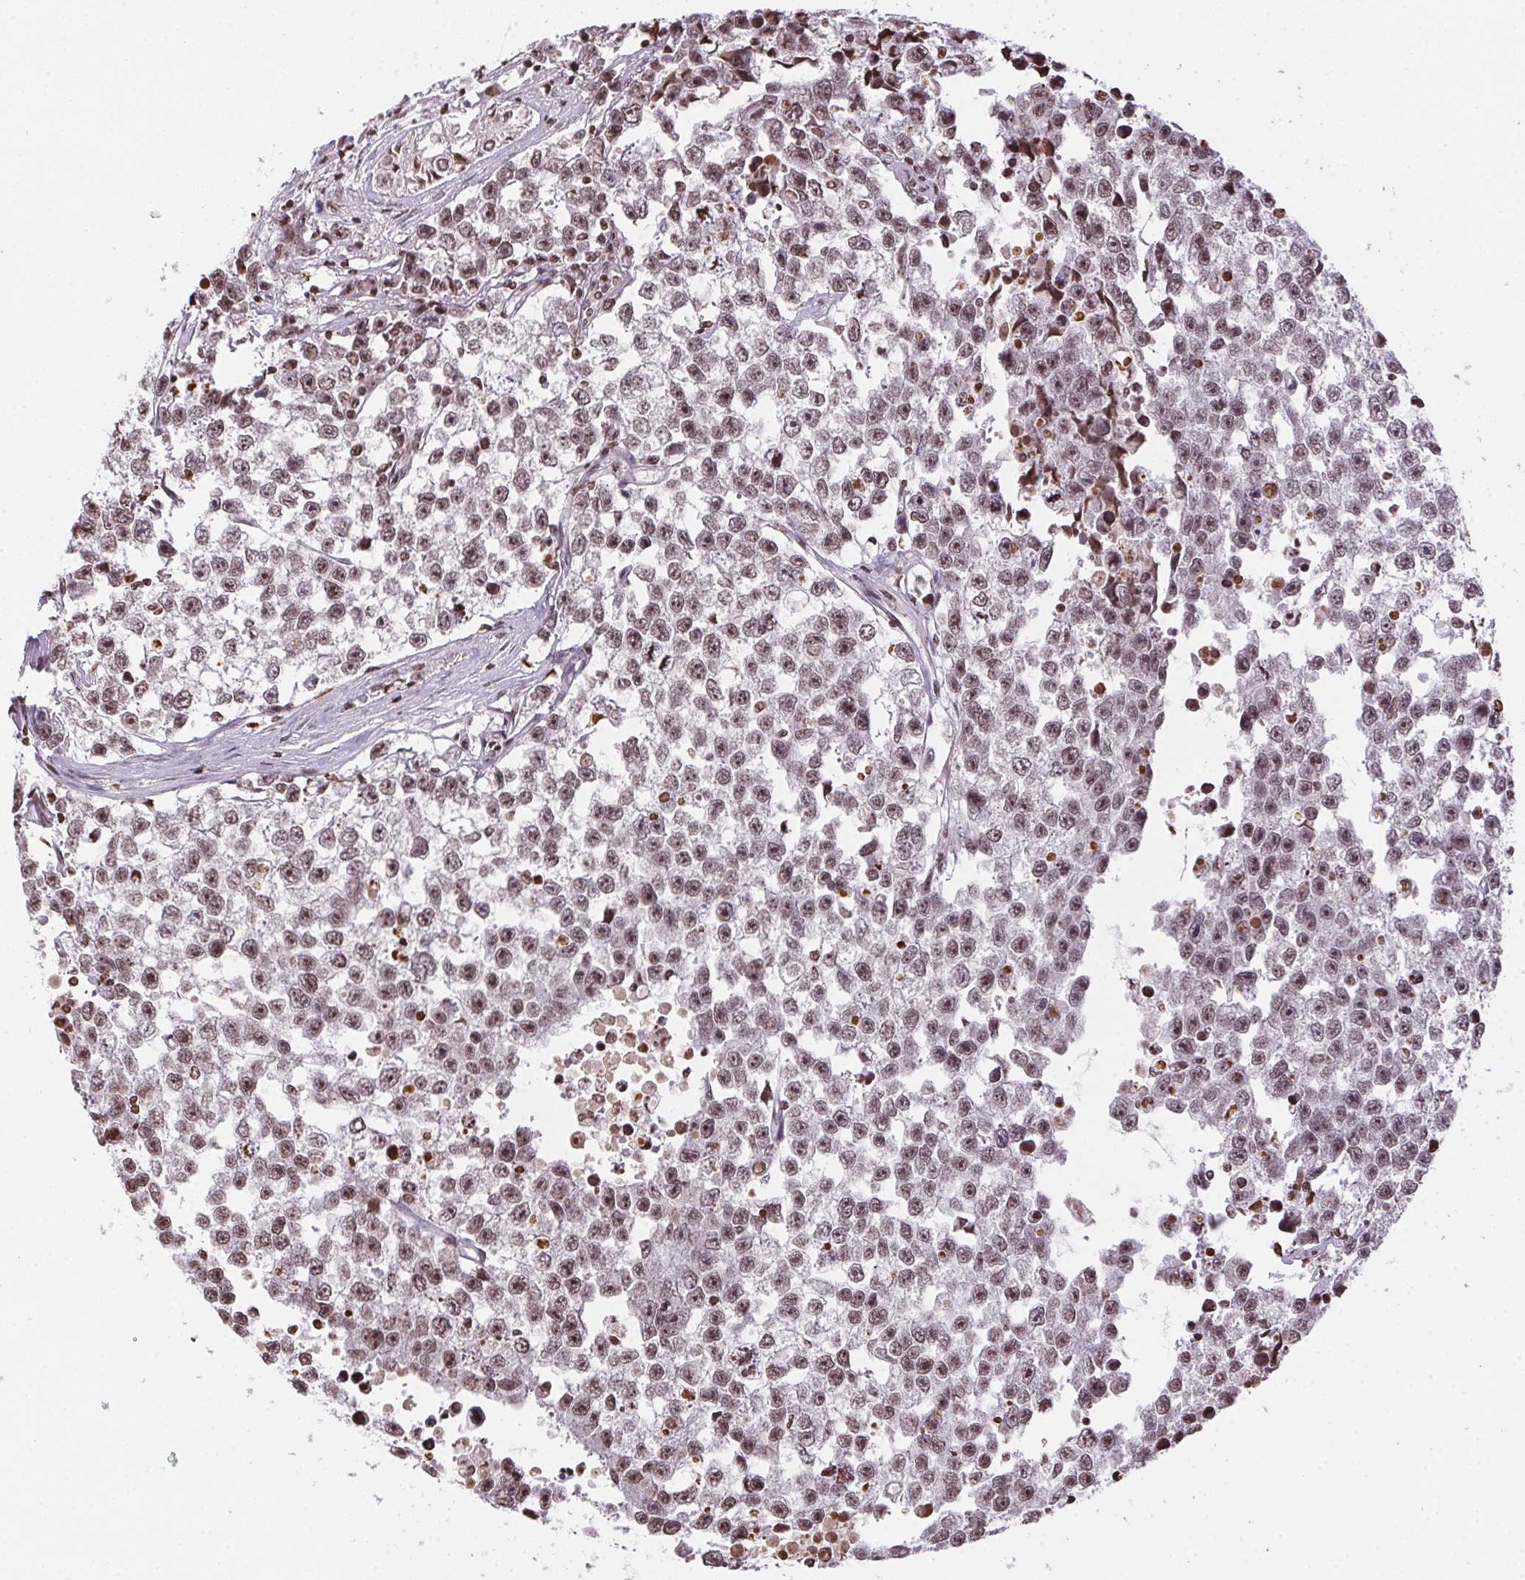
{"staining": {"intensity": "moderate", "quantity": ">75%", "location": "nuclear"}, "tissue": "testis cancer", "cell_type": "Tumor cells", "image_type": "cancer", "snomed": [{"axis": "morphology", "description": "Seminoma, NOS"}, {"axis": "topography", "description": "Testis"}], "caption": "A micrograph showing moderate nuclear expression in about >75% of tumor cells in testis seminoma, as visualized by brown immunohistochemical staining.", "gene": "RNF181", "patient": {"sex": "male", "age": 26}}